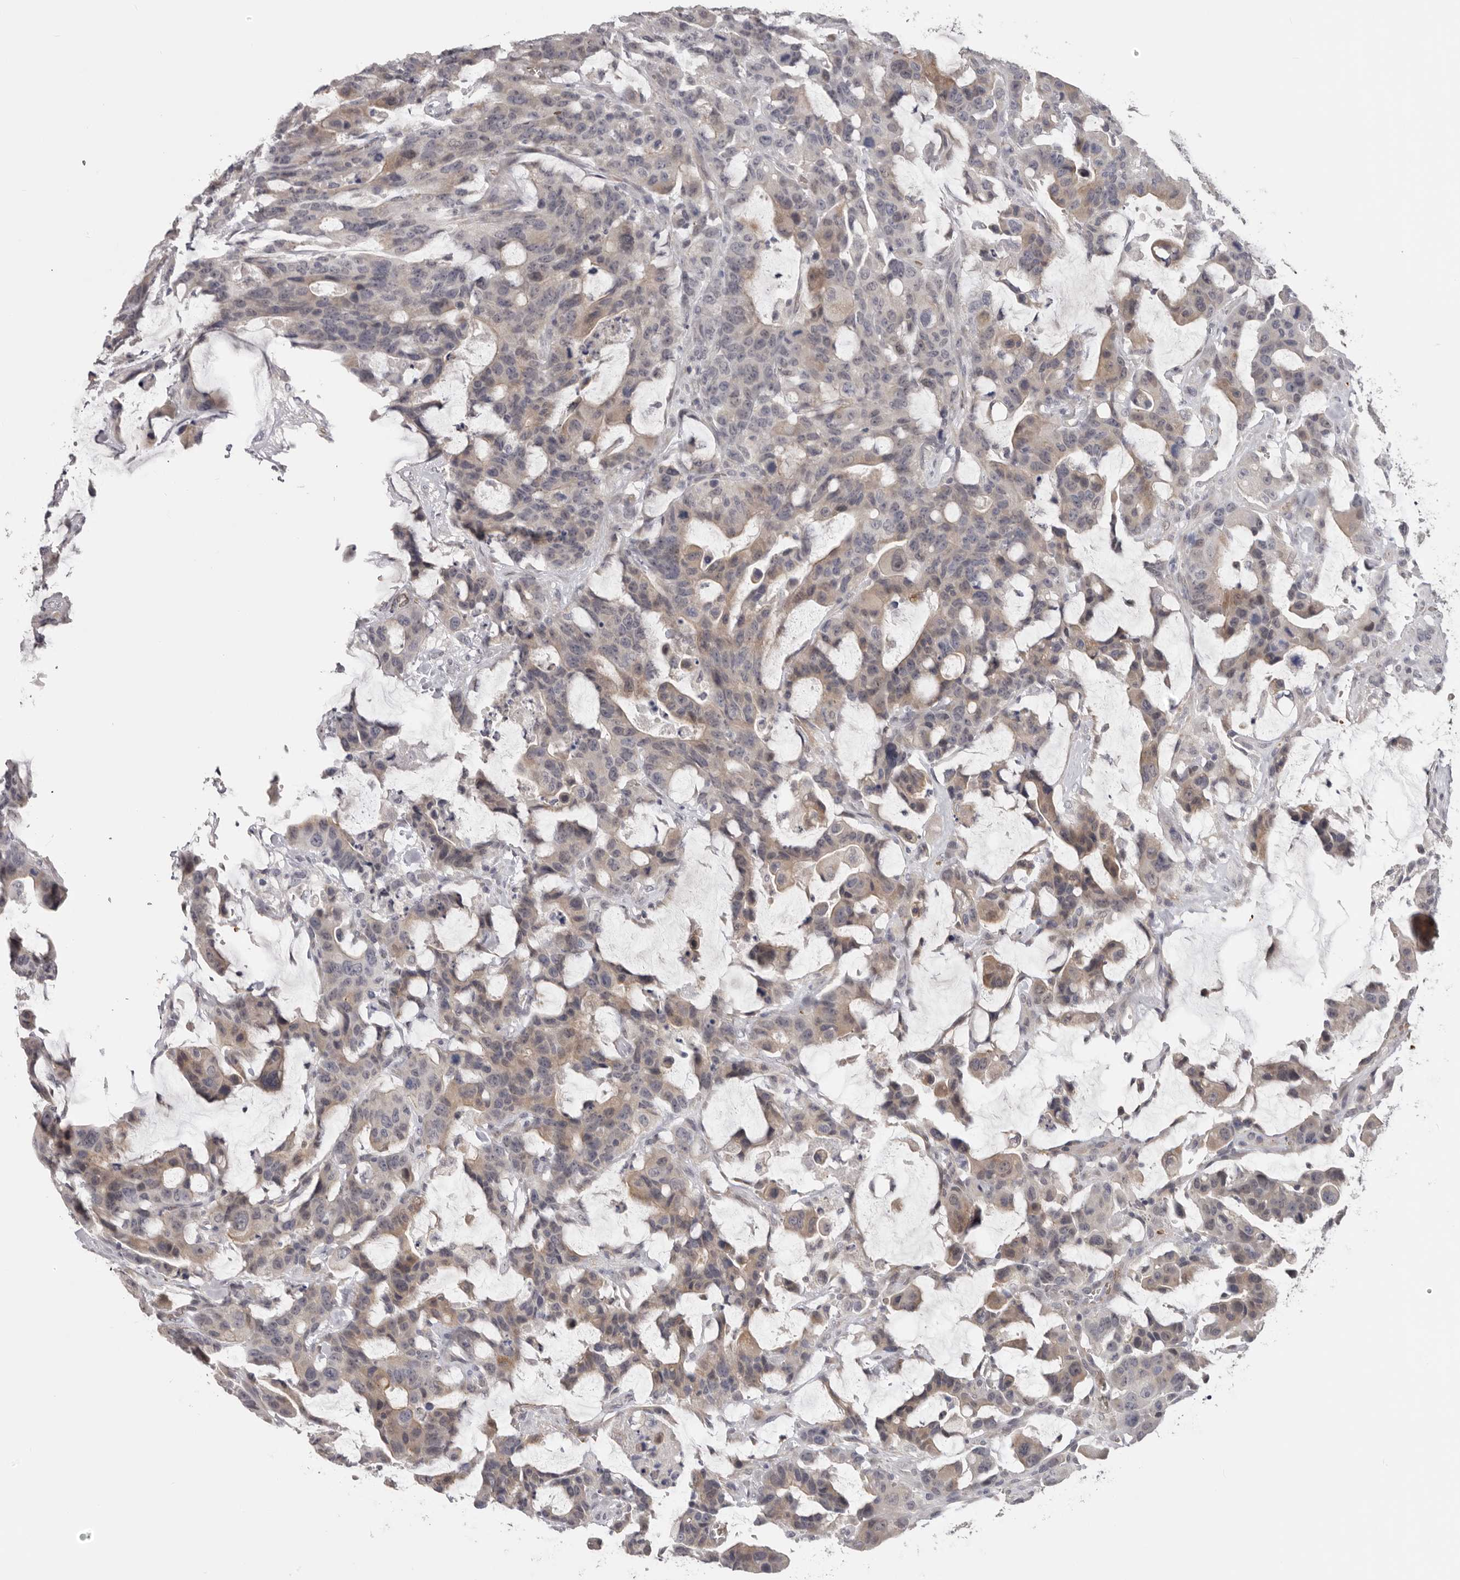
{"staining": {"intensity": "weak", "quantity": "25%-75%", "location": "cytoplasmic/membranous"}, "tissue": "colorectal cancer", "cell_type": "Tumor cells", "image_type": "cancer", "snomed": [{"axis": "morphology", "description": "Adenocarcinoma, NOS"}, {"axis": "topography", "description": "Colon"}], "caption": "DAB immunohistochemical staining of human colorectal cancer (adenocarcinoma) reveals weak cytoplasmic/membranous protein positivity in approximately 25%-75% of tumor cells.", "gene": "TNR", "patient": {"sex": "male", "age": 76}}